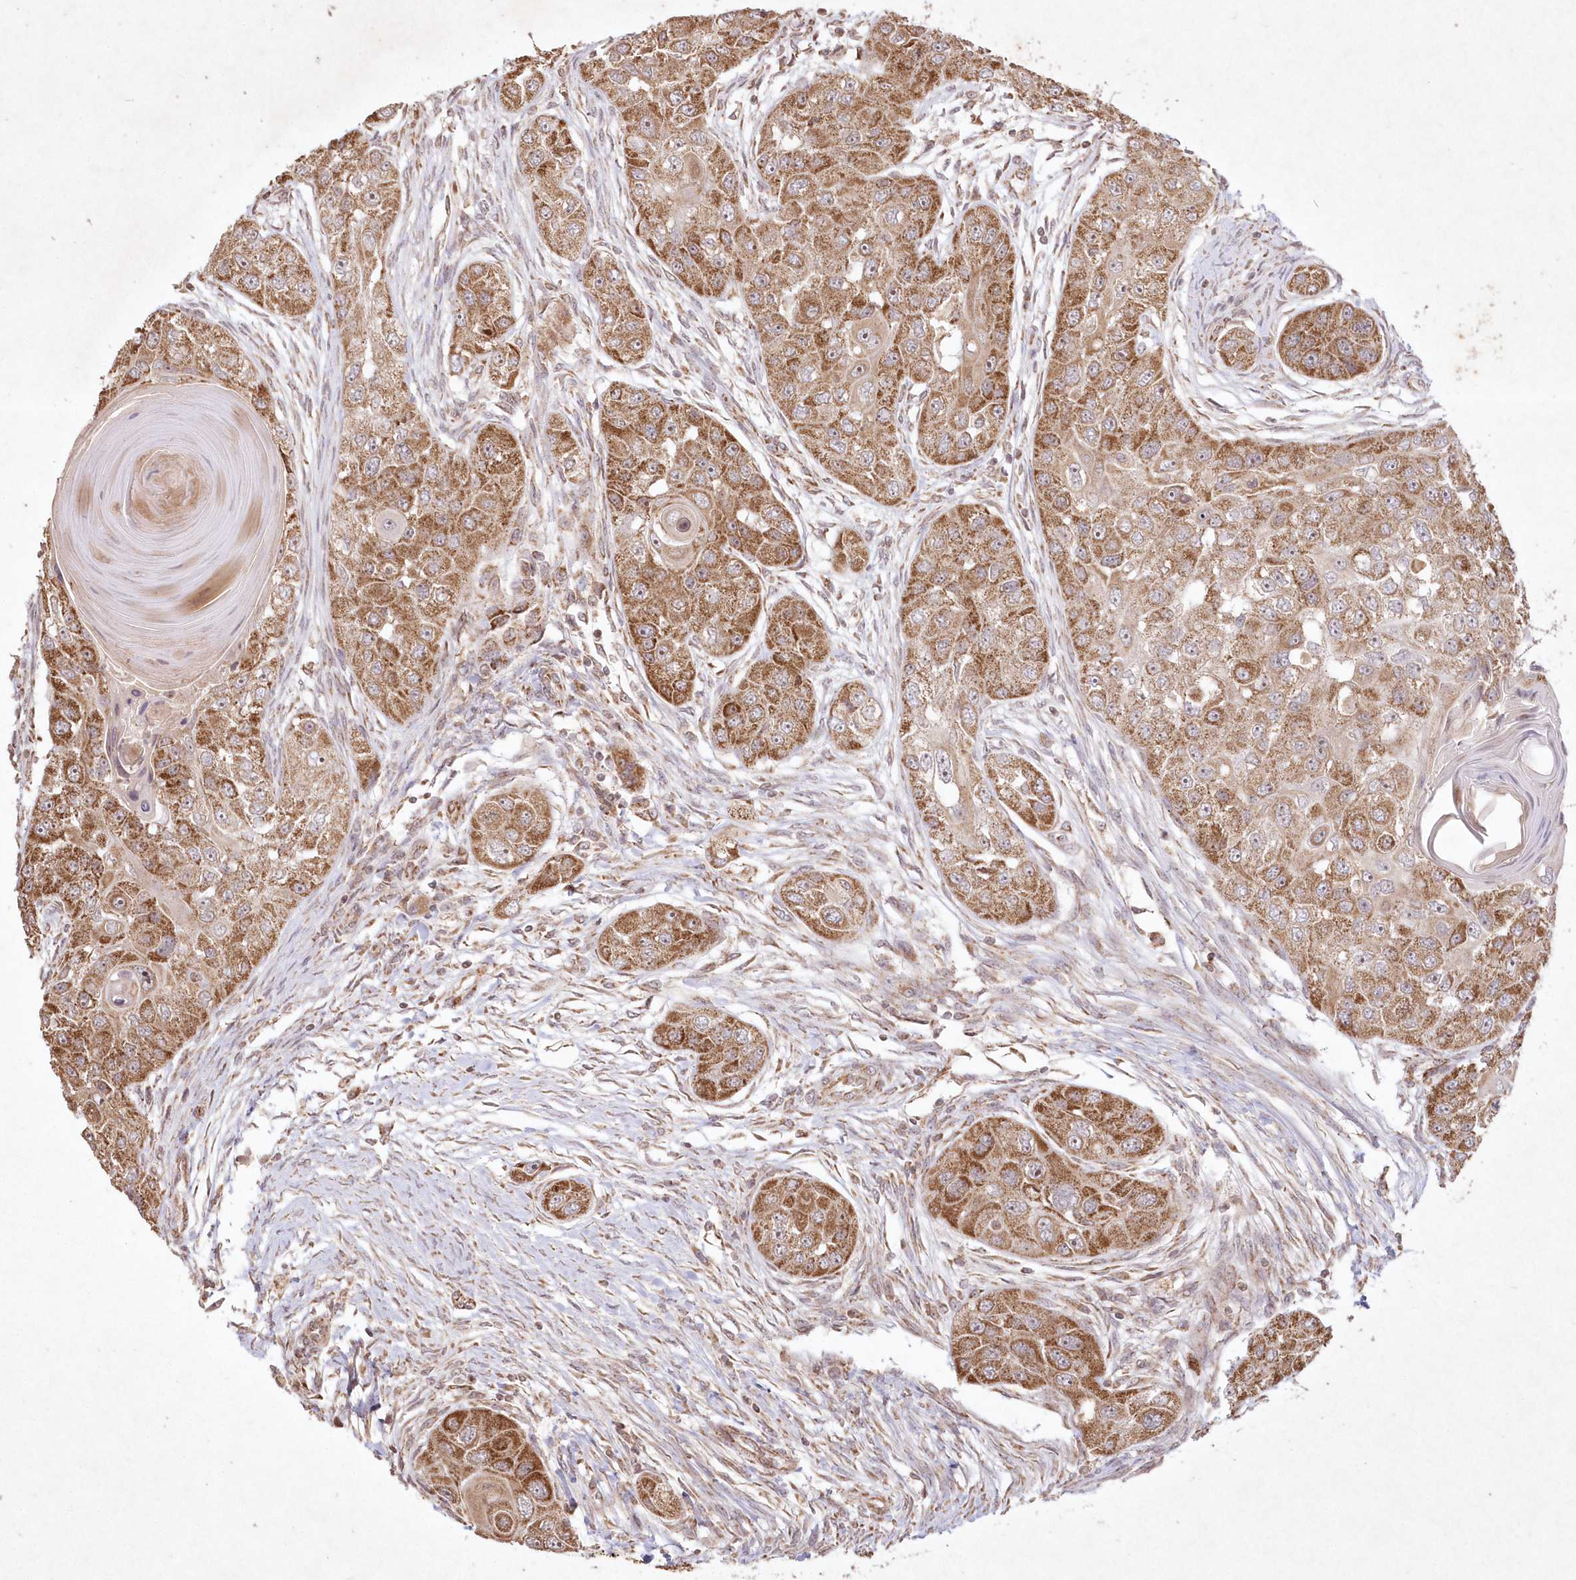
{"staining": {"intensity": "moderate", "quantity": ">75%", "location": "cytoplasmic/membranous"}, "tissue": "head and neck cancer", "cell_type": "Tumor cells", "image_type": "cancer", "snomed": [{"axis": "morphology", "description": "Normal tissue, NOS"}, {"axis": "morphology", "description": "Squamous cell carcinoma, NOS"}, {"axis": "topography", "description": "Skeletal muscle"}, {"axis": "topography", "description": "Head-Neck"}], "caption": "Immunohistochemical staining of squamous cell carcinoma (head and neck) shows moderate cytoplasmic/membranous protein positivity in approximately >75% of tumor cells.", "gene": "LRPPRC", "patient": {"sex": "male", "age": 51}}